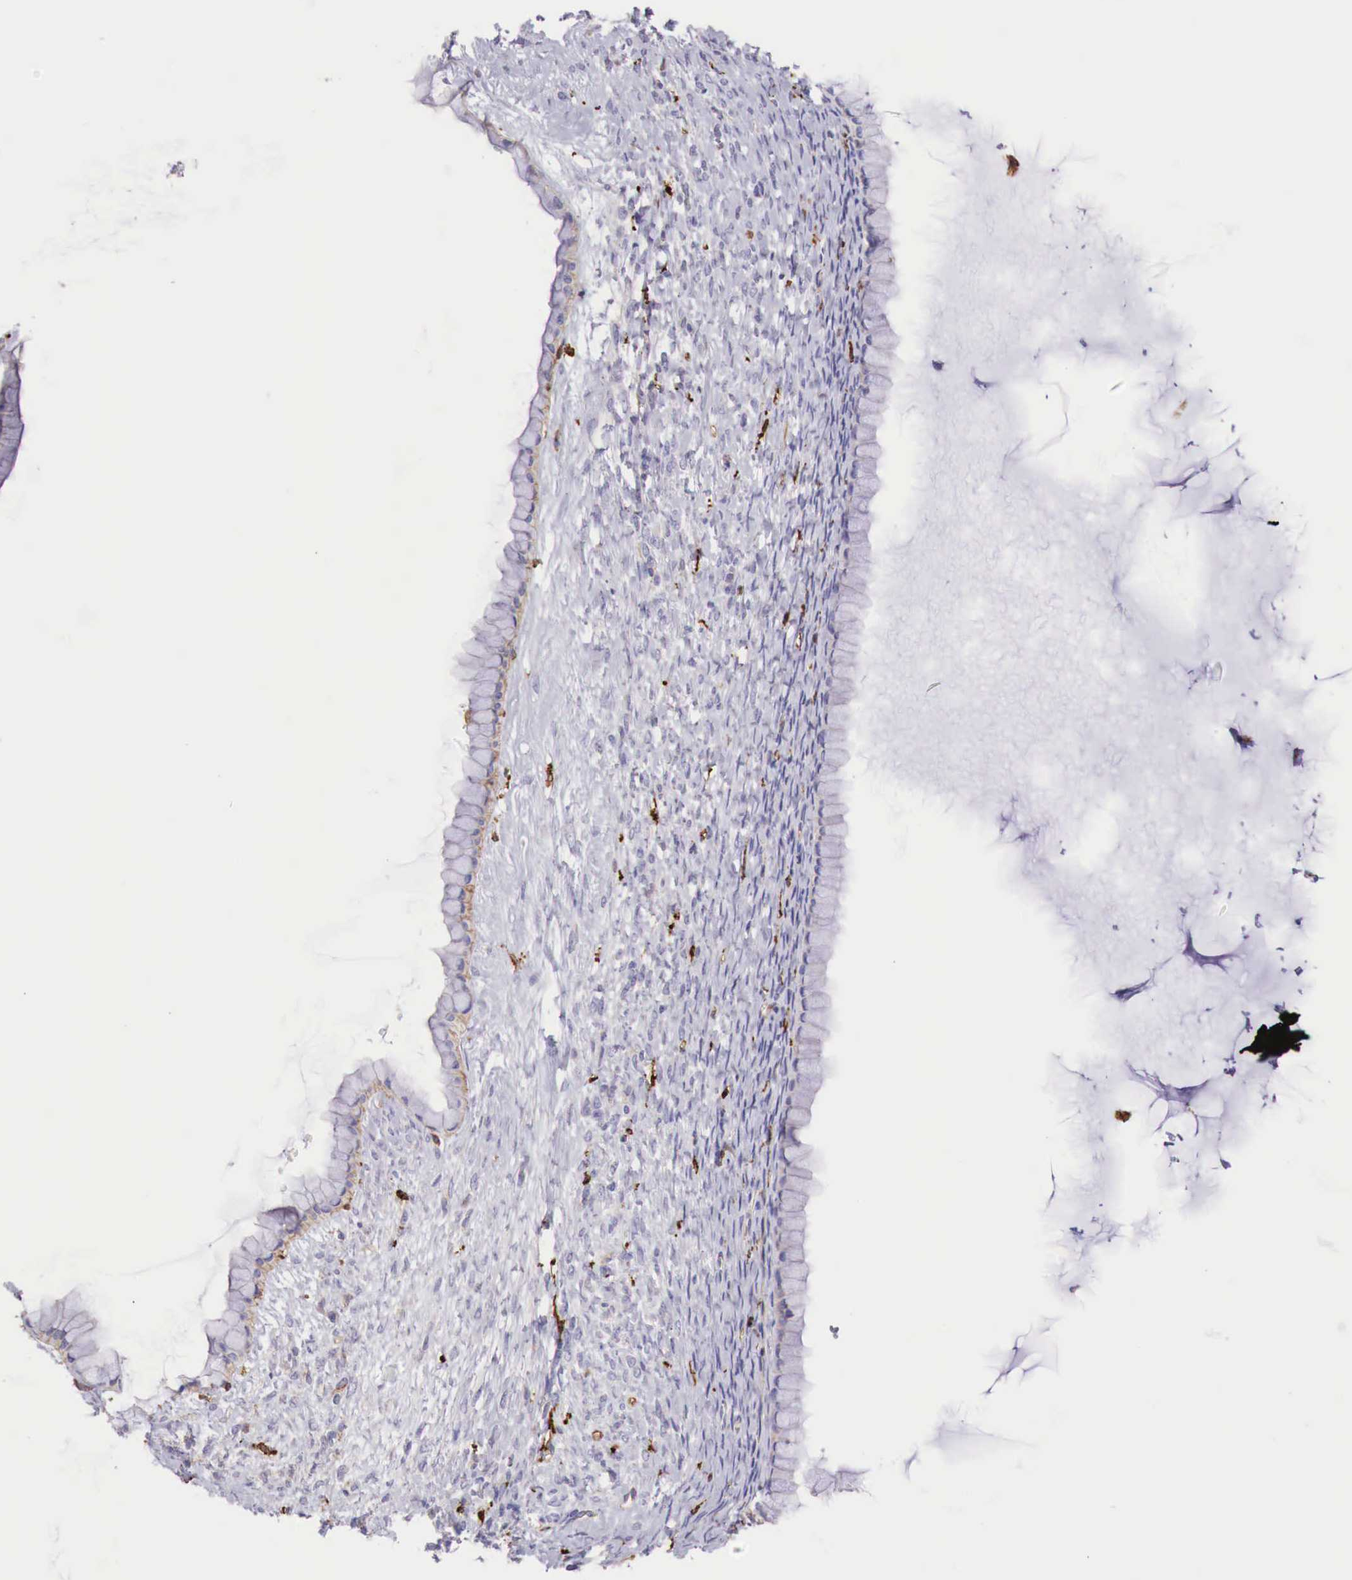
{"staining": {"intensity": "weak", "quantity": "25%-75%", "location": "cytoplasmic/membranous"}, "tissue": "ovarian cancer", "cell_type": "Tumor cells", "image_type": "cancer", "snomed": [{"axis": "morphology", "description": "Cystadenocarcinoma, mucinous, NOS"}, {"axis": "topography", "description": "Ovary"}], "caption": "Immunohistochemistry image of neoplastic tissue: ovarian cancer stained using immunohistochemistry (IHC) displays low levels of weak protein expression localized specifically in the cytoplasmic/membranous of tumor cells, appearing as a cytoplasmic/membranous brown color.", "gene": "MSR1", "patient": {"sex": "female", "age": 25}}